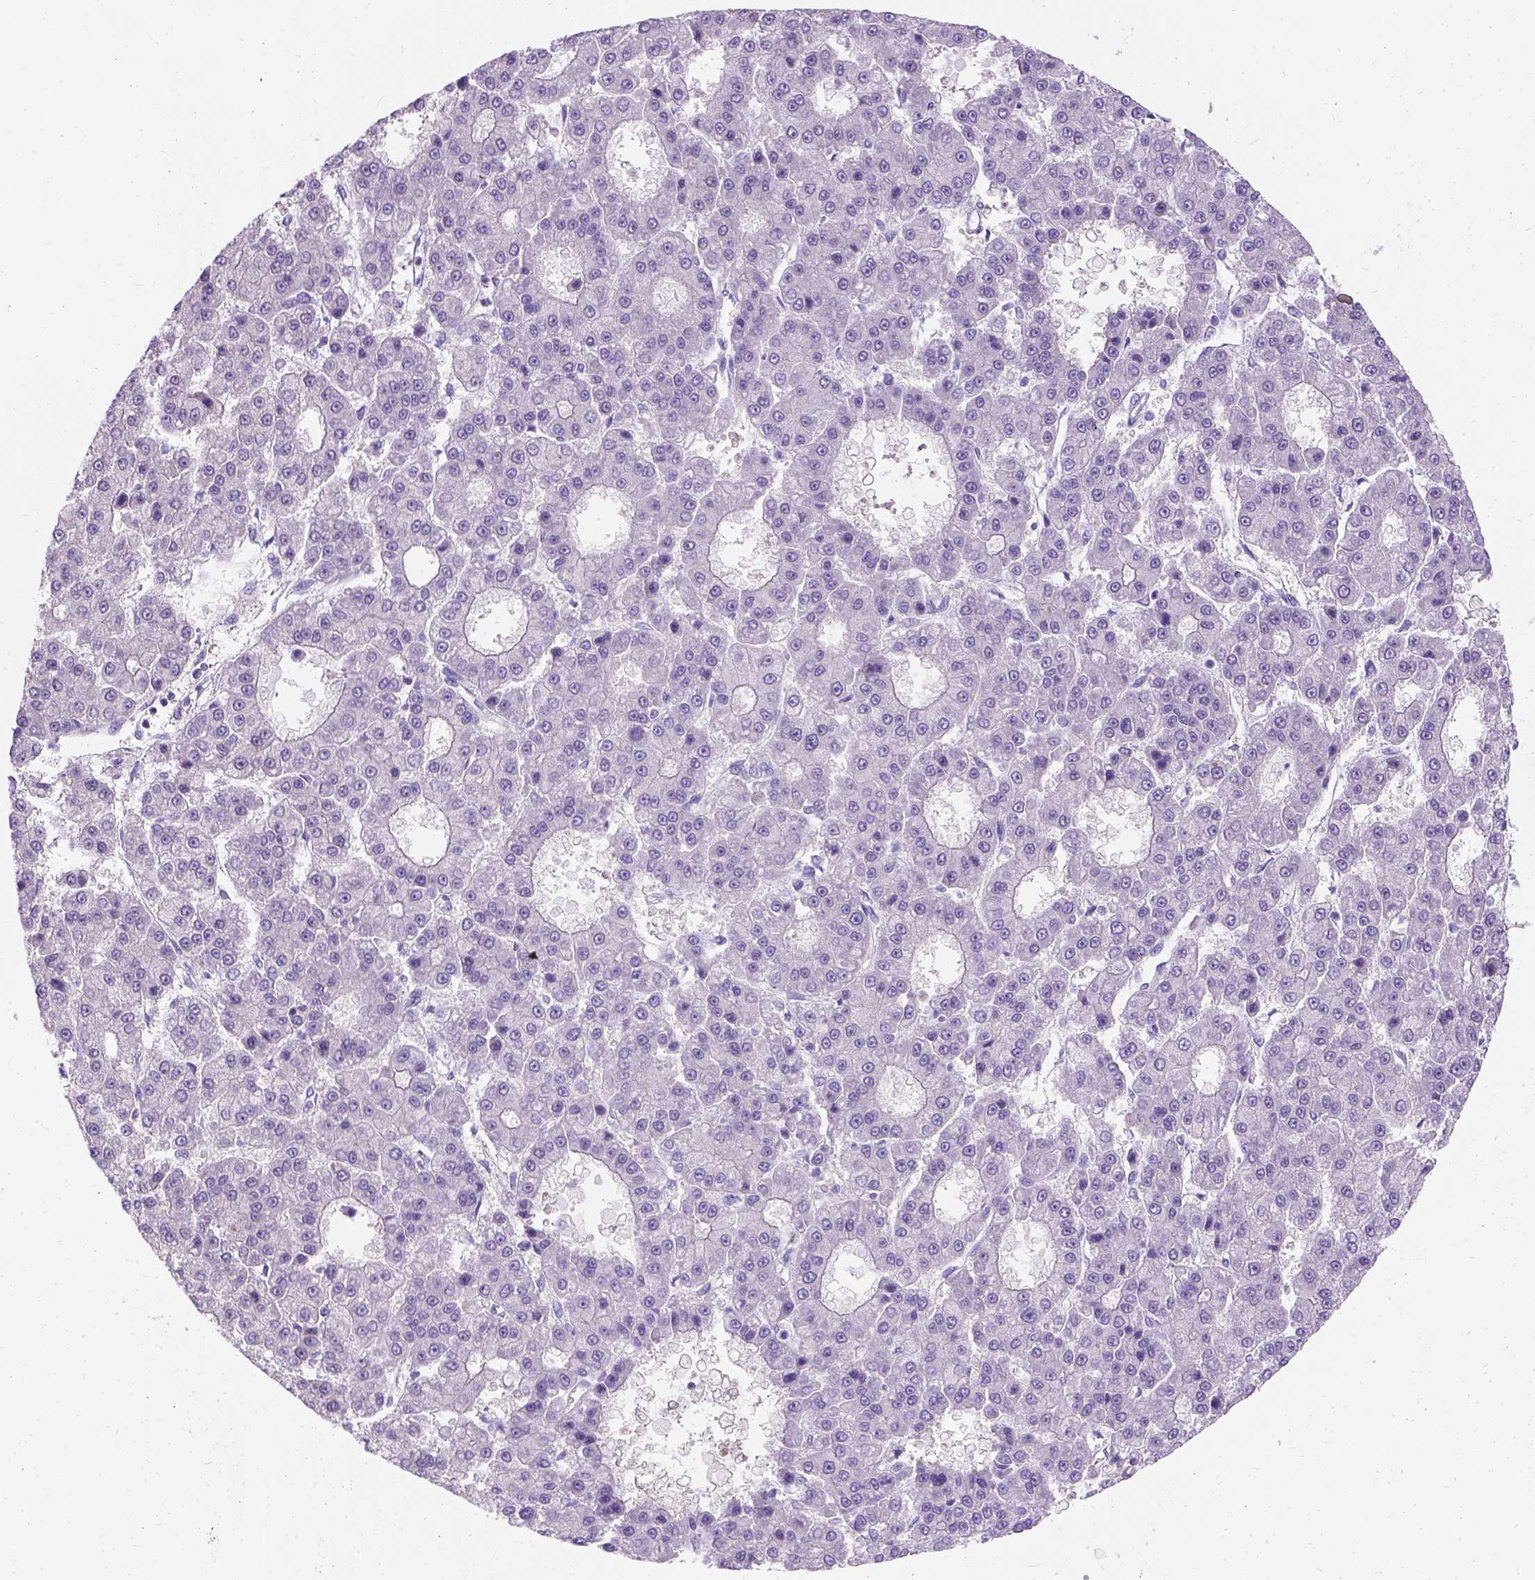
{"staining": {"intensity": "negative", "quantity": "none", "location": "none"}, "tissue": "liver cancer", "cell_type": "Tumor cells", "image_type": "cancer", "snomed": [{"axis": "morphology", "description": "Carcinoma, Hepatocellular, NOS"}, {"axis": "topography", "description": "Liver"}], "caption": "Human liver cancer (hepatocellular carcinoma) stained for a protein using immunohistochemistry demonstrates no expression in tumor cells.", "gene": "C20orf144", "patient": {"sex": "male", "age": 70}}